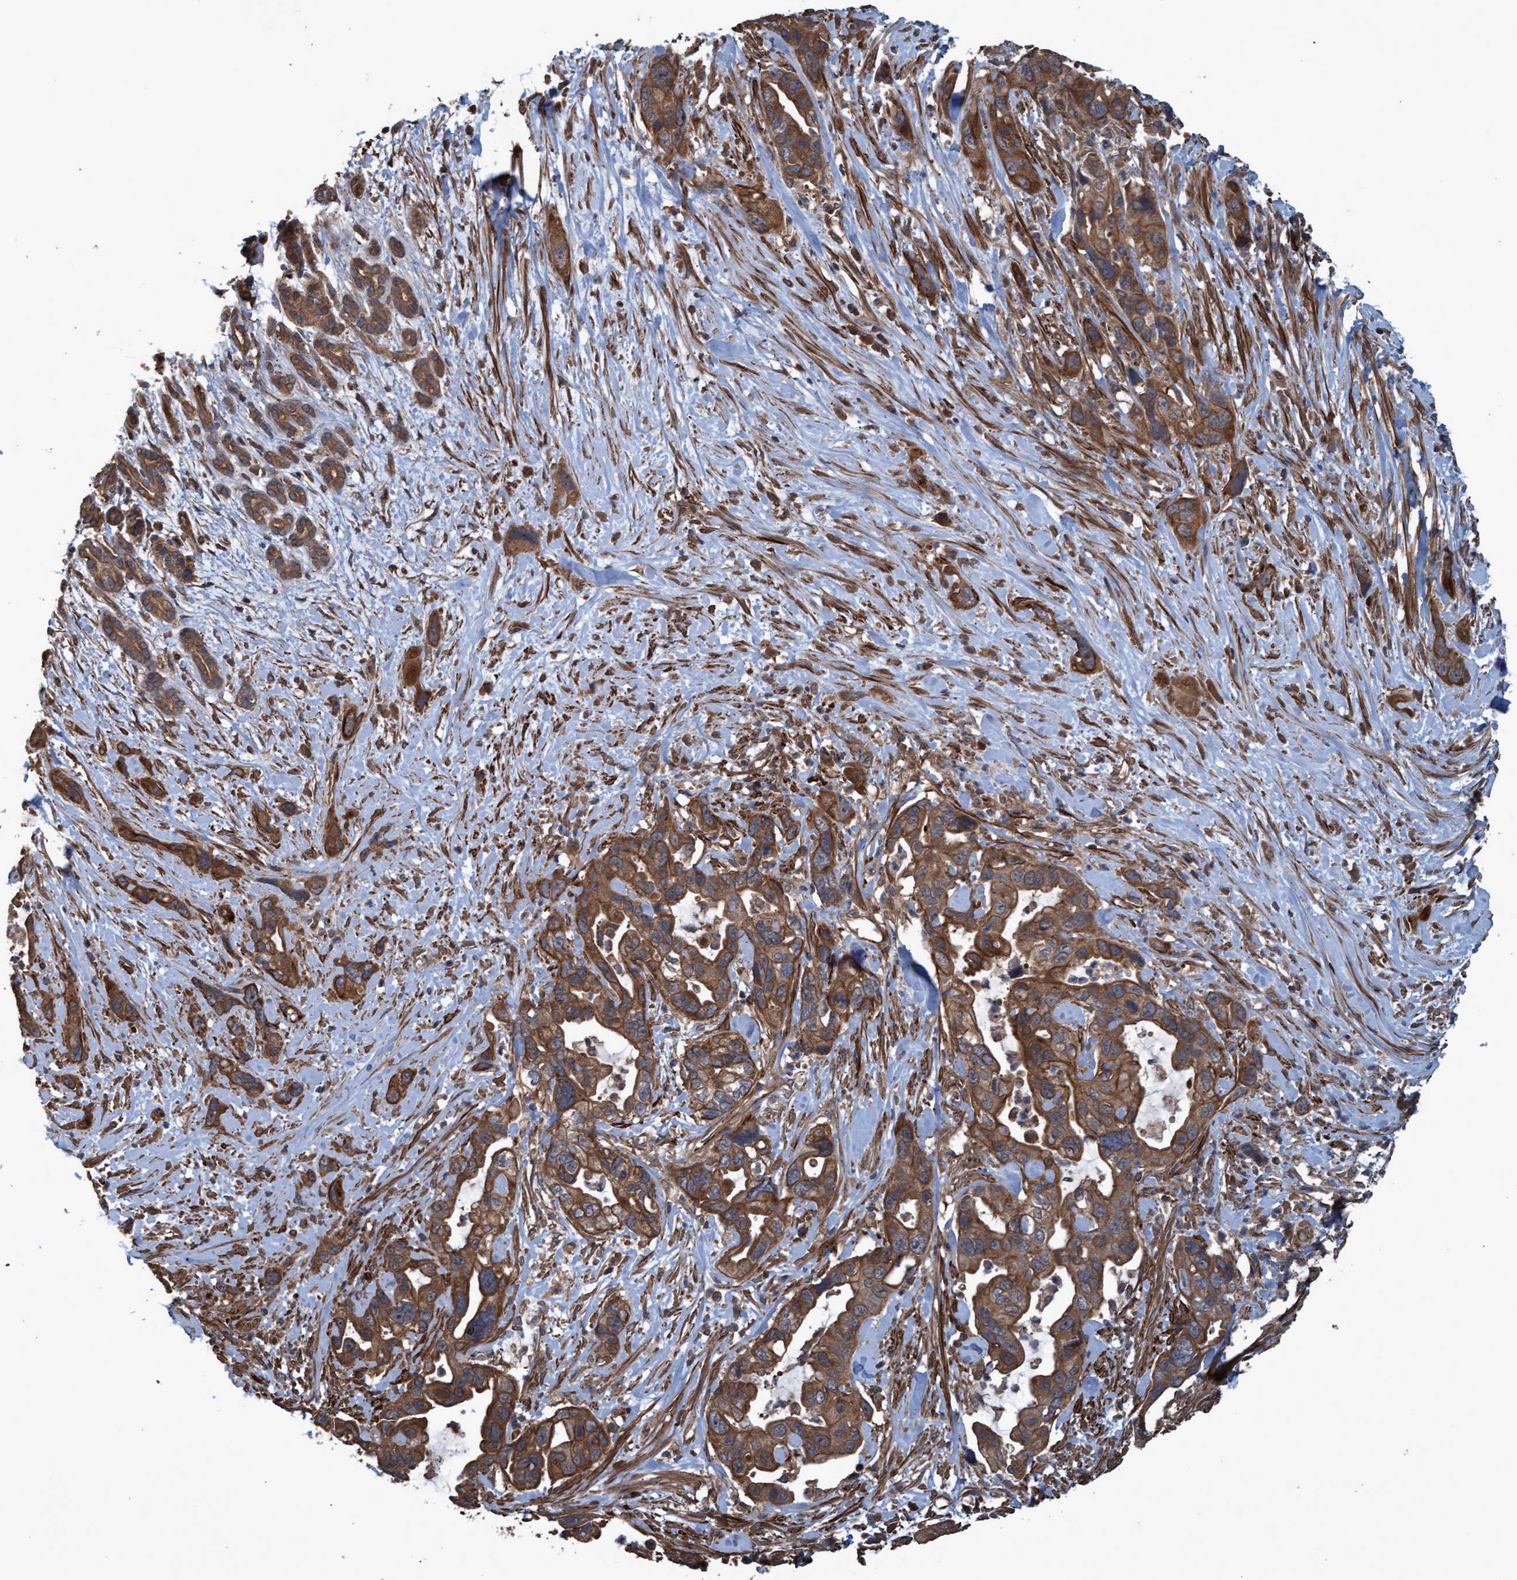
{"staining": {"intensity": "moderate", "quantity": ">75%", "location": "cytoplasmic/membranous"}, "tissue": "pancreatic cancer", "cell_type": "Tumor cells", "image_type": "cancer", "snomed": [{"axis": "morphology", "description": "Adenocarcinoma, NOS"}, {"axis": "topography", "description": "Pancreas"}], "caption": "Pancreatic cancer was stained to show a protein in brown. There is medium levels of moderate cytoplasmic/membranous positivity in approximately >75% of tumor cells.", "gene": "GGT6", "patient": {"sex": "female", "age": 70}}